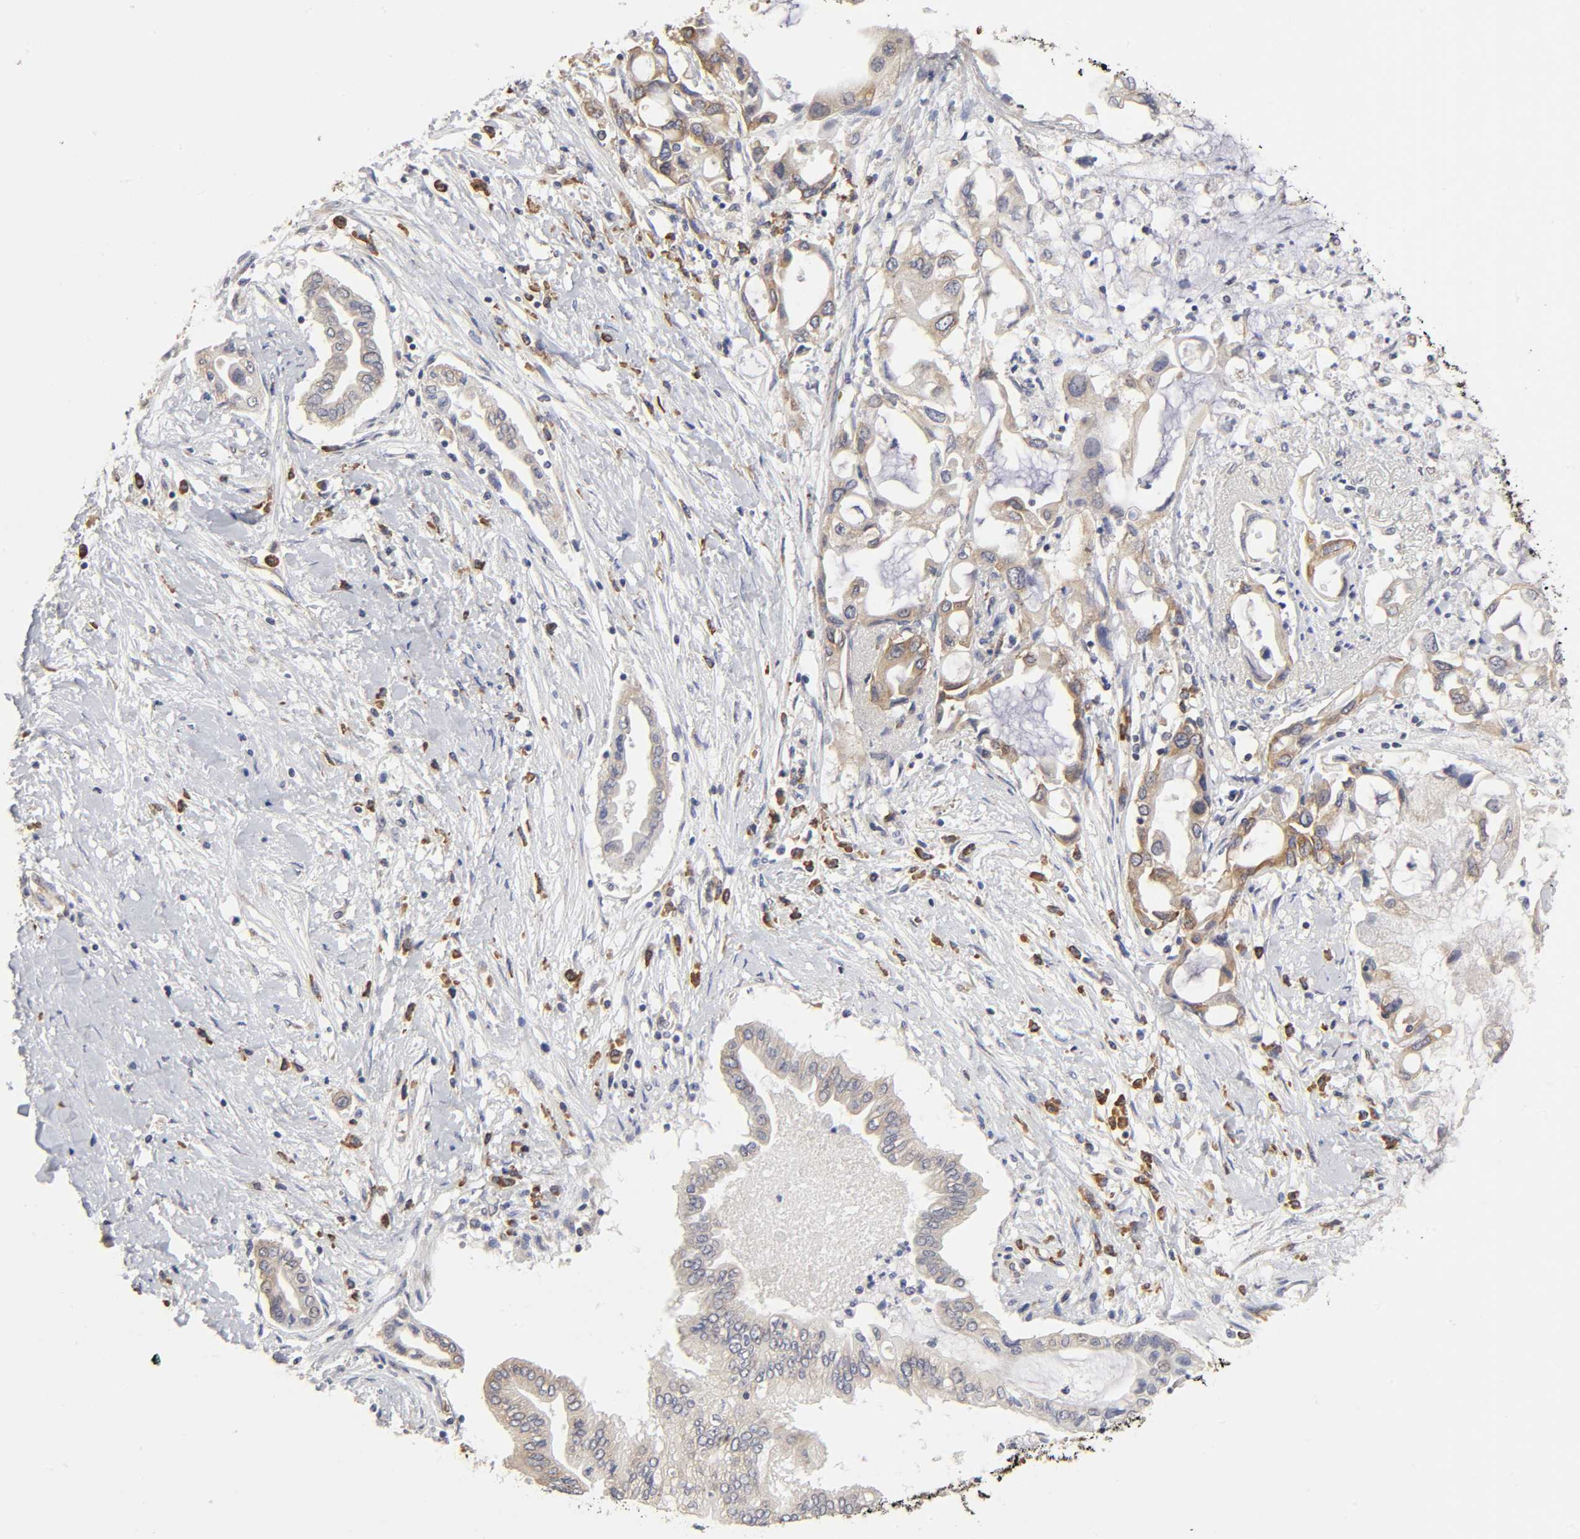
{"staining": {"intensity": "moderate", "quantity": ">75%", "location": "cytoplasmic/membranous"}, "tissue": "pancreatic cancer", "cell_type": "Tumor cells", "image_type": "cancer", "snomed": [{"axis": "morphology", "description": "Adenocarcinoma, NOS"}, {"axis": "topography", "description": "Pancreas"}], "caption": "Adenocarcinoma (pancreatic) stained for a protein displays moderate cytoplasmic/membranous positivity in tumor cells. The staining is performed using DAB brown chromogen to label protein expression. The nuclei are counter-stained blue using hematoxylin.", "gene": "RPL14", "patient": {"sex": "female", "age": 57}}